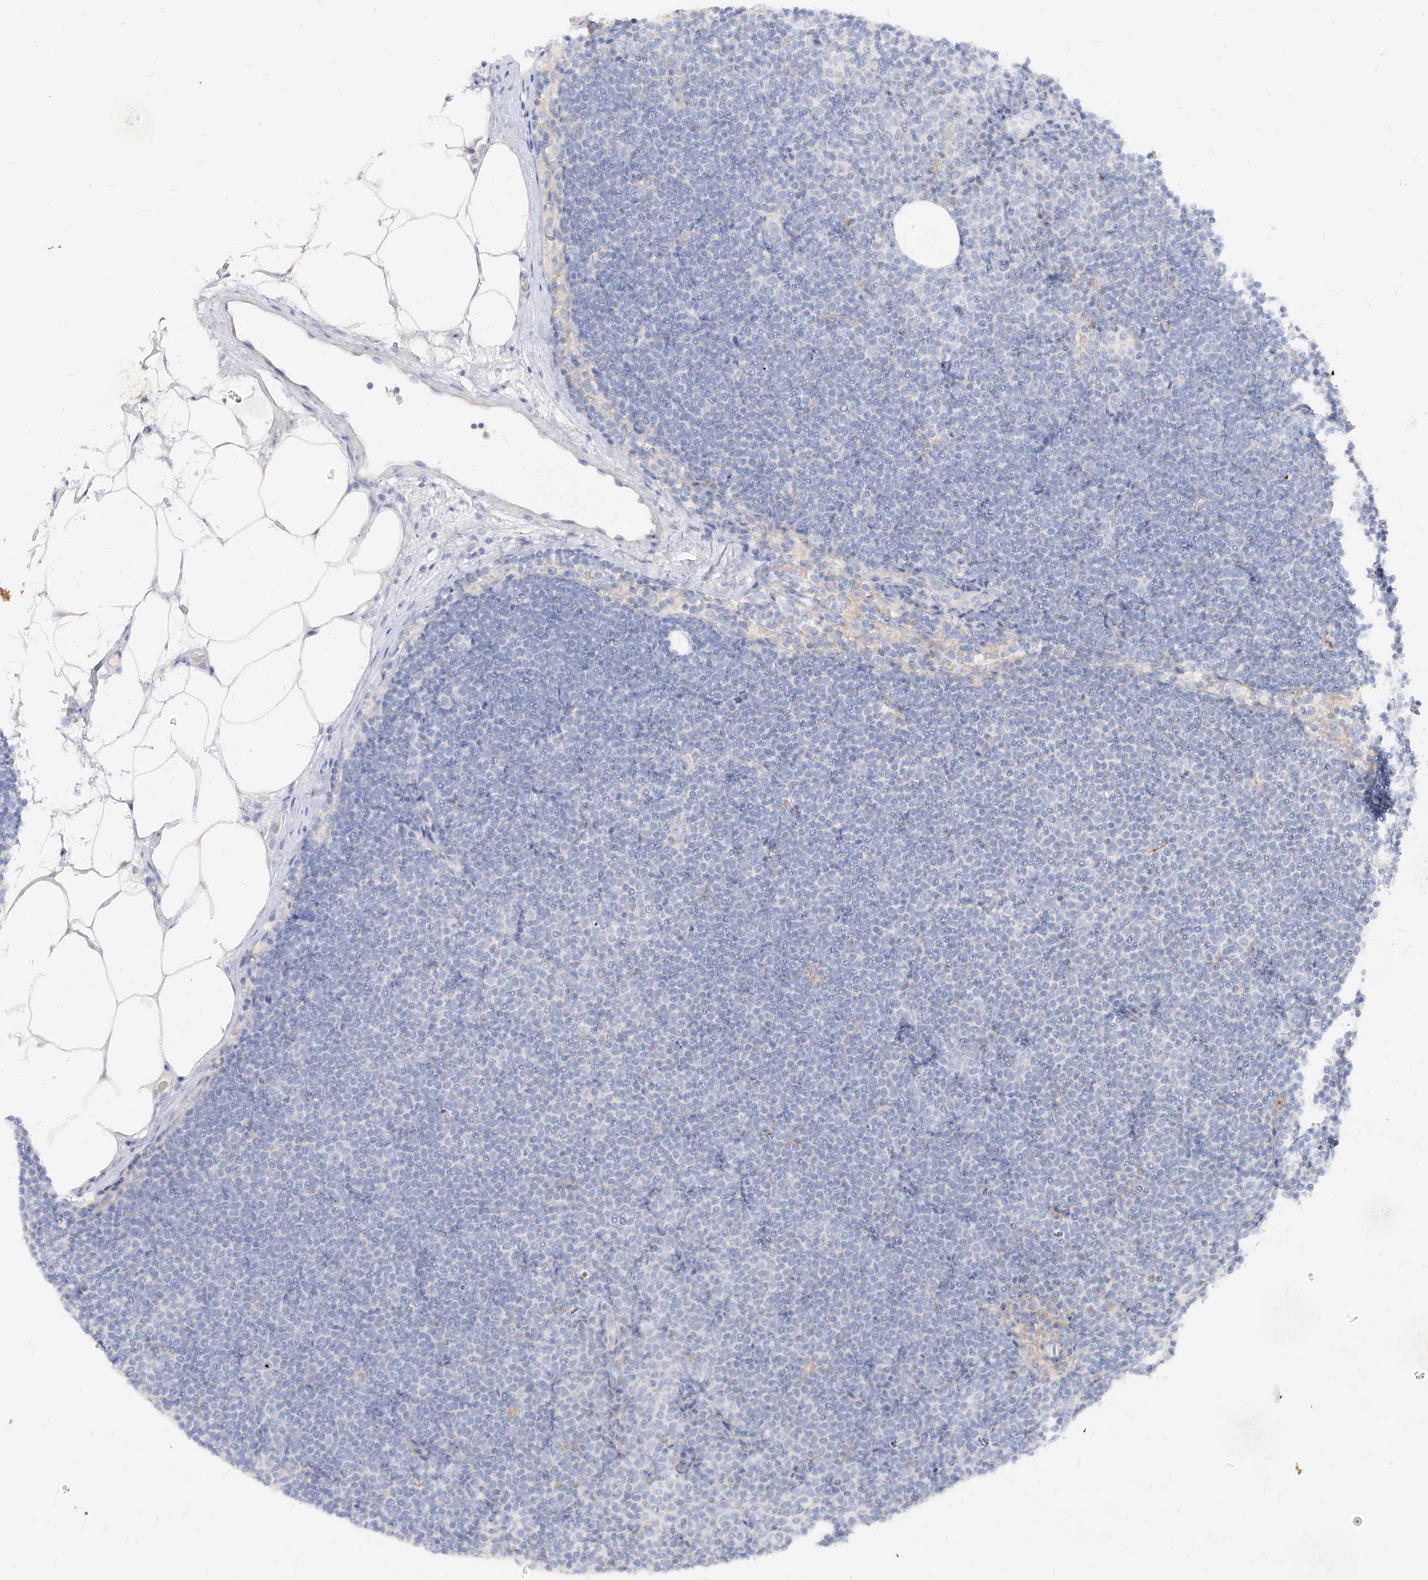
{"staining": {"intensity": "negative", "quantity": "none", "location": "none"}, "tissue": "lymphoma", "cell_type": "Tumor cells", "image_type": "cancer", "snomed": [{"axis": "morphology", "description": "Malignant lymphoma, non-Hodgkin's type, Low grade"}, {"axis": "topography", "description": "Lymph node"}], "caption": "Histopathology image shows no significant protein expression in tumor cells of lymphoma.", "gene": "RBFOX3", "patient": {"sex": "female", "age": 53}}